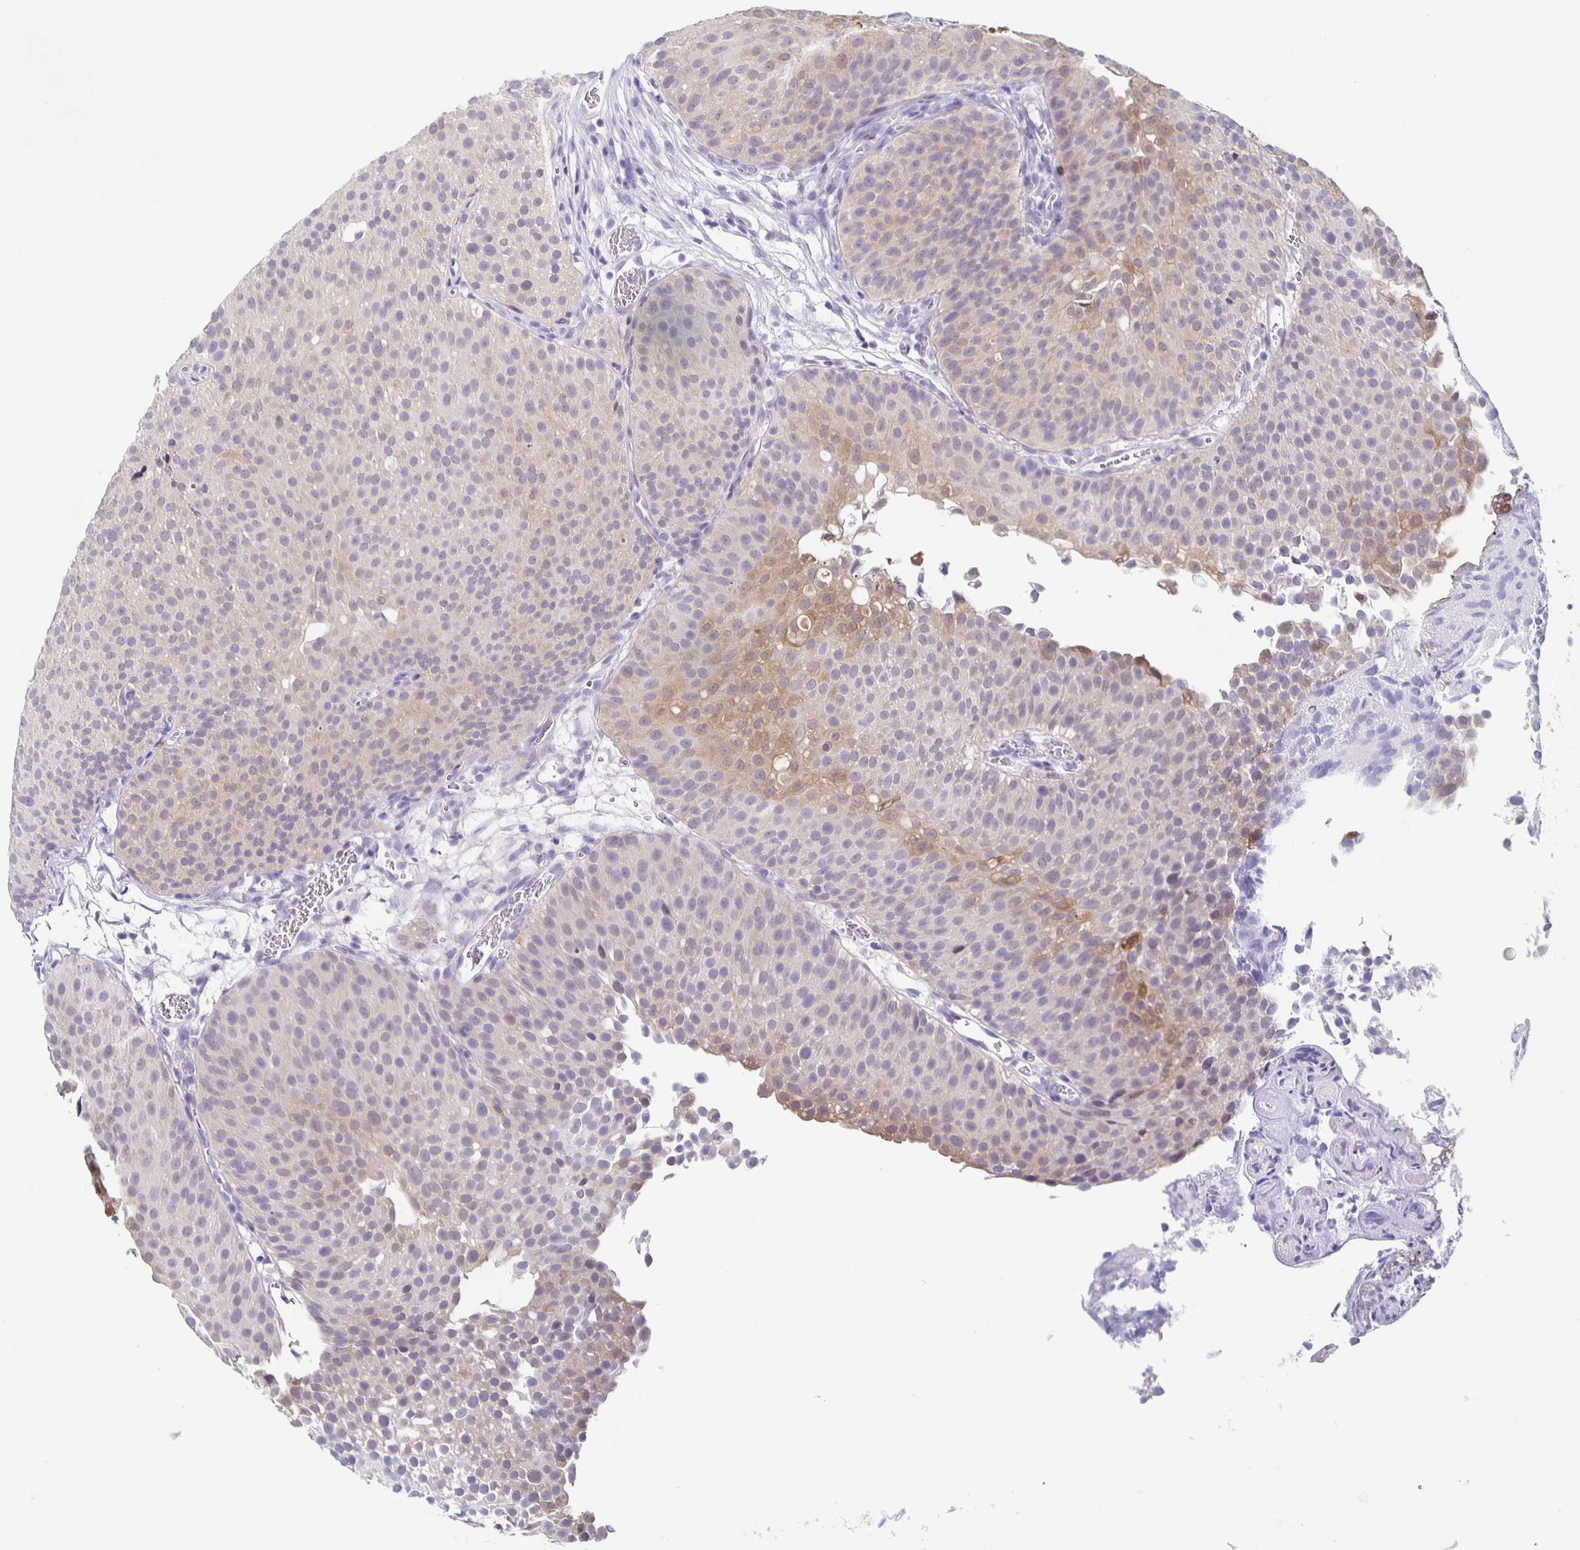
{"staining": {"intensity": "moderate", "quantity": "<25%", "location": "cytoplasmic/membranous,nuclear"}, "tissue": "urothelial cancer", "cell_type": "Tumor cells", "image_type": "cancer", "snomed": [{"axis": "morphology", "description": "Urothelial carcinoma, Low grade"}, {"axis": "topography", "description": "Urinary bladder"}], "caption": "Protein staining of urothelial cancer tissue exhibits moderate cytoplasmic/membranous and nuclear expression in about <25% of tumor cells.", "gene": "CARNS1", "patient": {"sex": "male", "age": 80}}